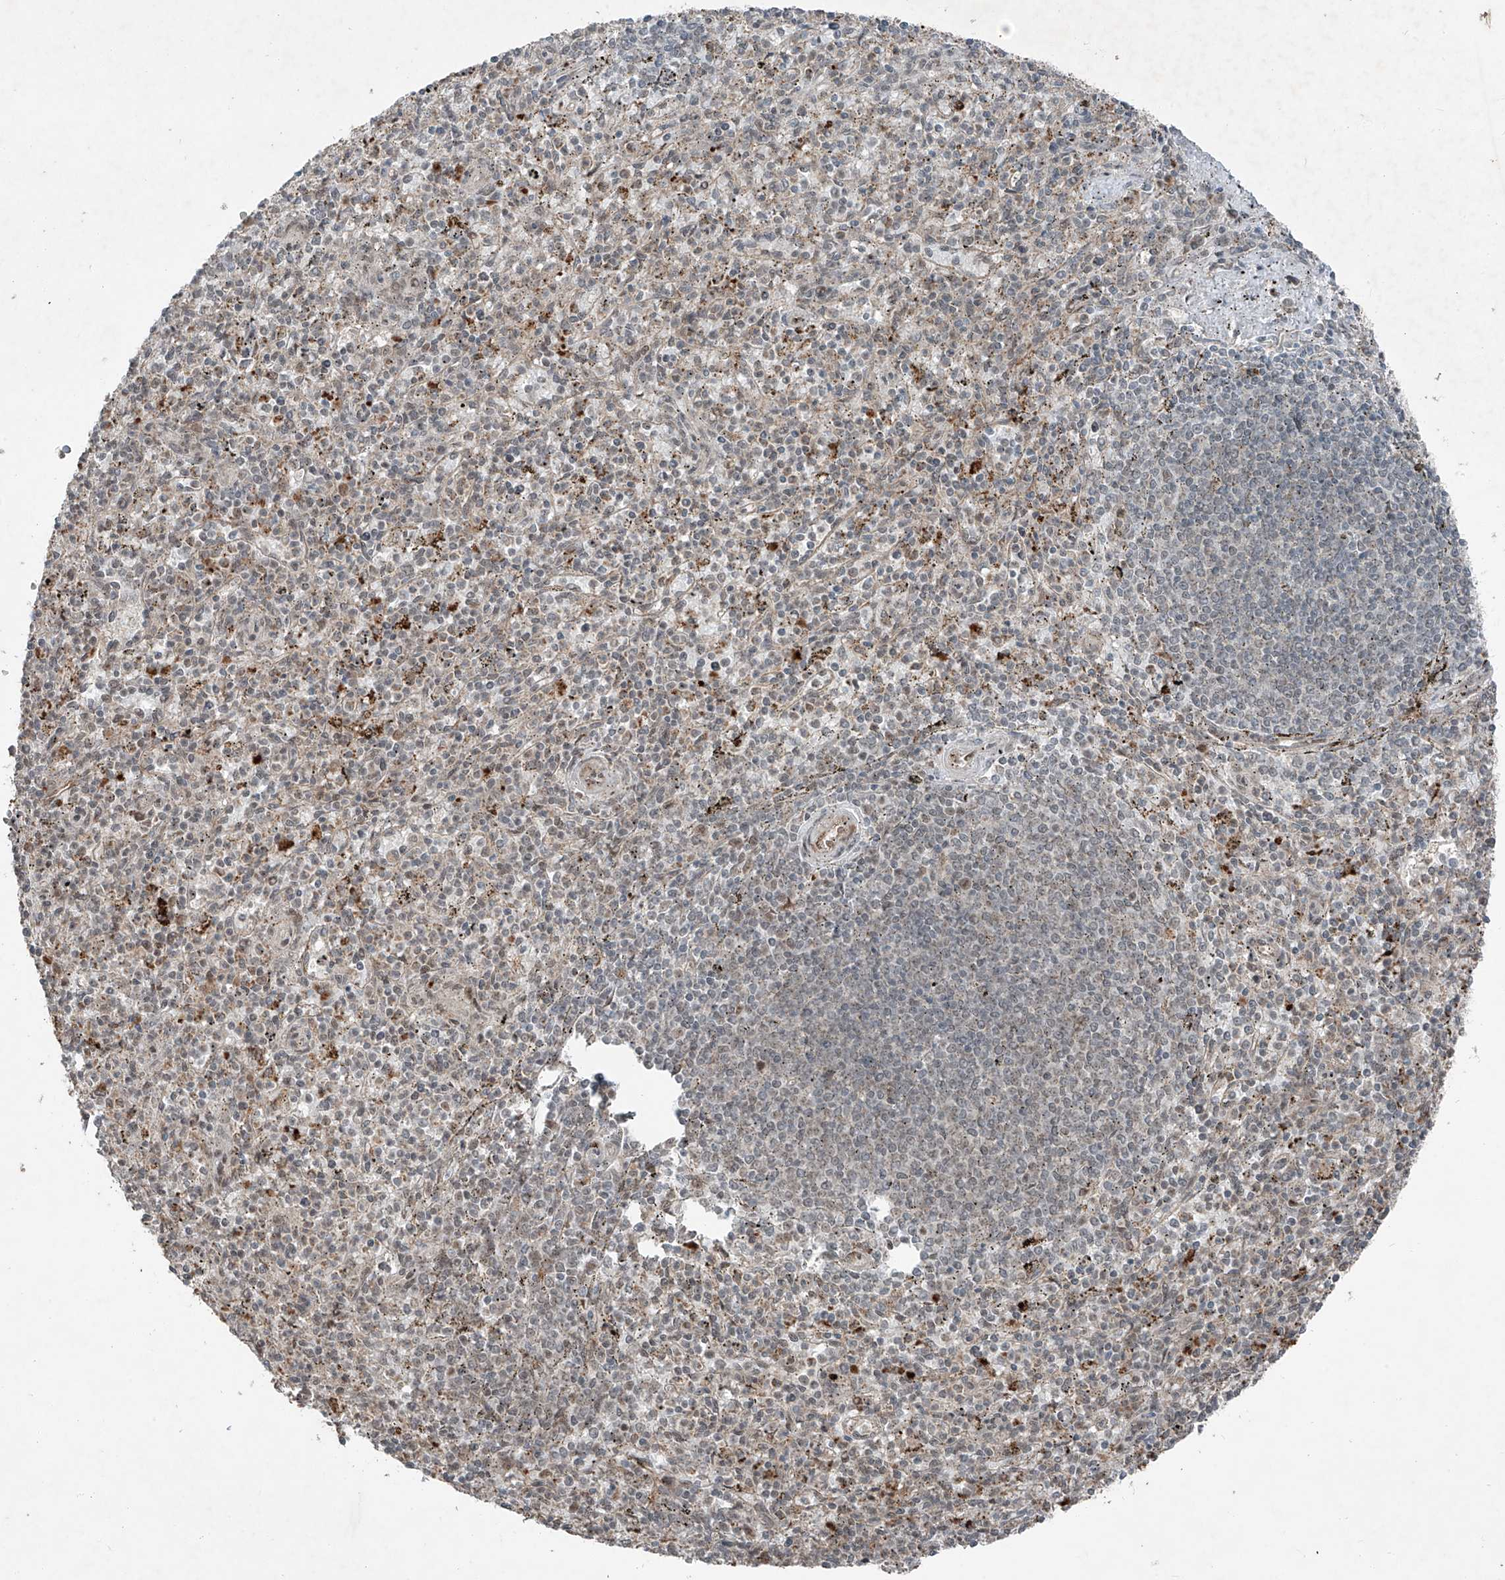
{"staining": {"intensity": "weak", "quantity": "<25%", "location": "cytoplasmic/membranous"}, "tissue": "spleen", "cell_type": "Cells in red pulp", "image_type": "normal", "snomed": [{"axis": "morphology", "description": "Normal tissue, NOS"}, {"axis": "topography", "description": "Spleen"}], "caption": "Immunohistochemistry (IHC) image of unremarkable spleen stained for a protein (brown), which exhibits no staining in cells in red pulp. (IHC, brightfield microscopy, high magnification).", "gene": "ZNF620", "patient": {"sex": "male", "age": 72}}